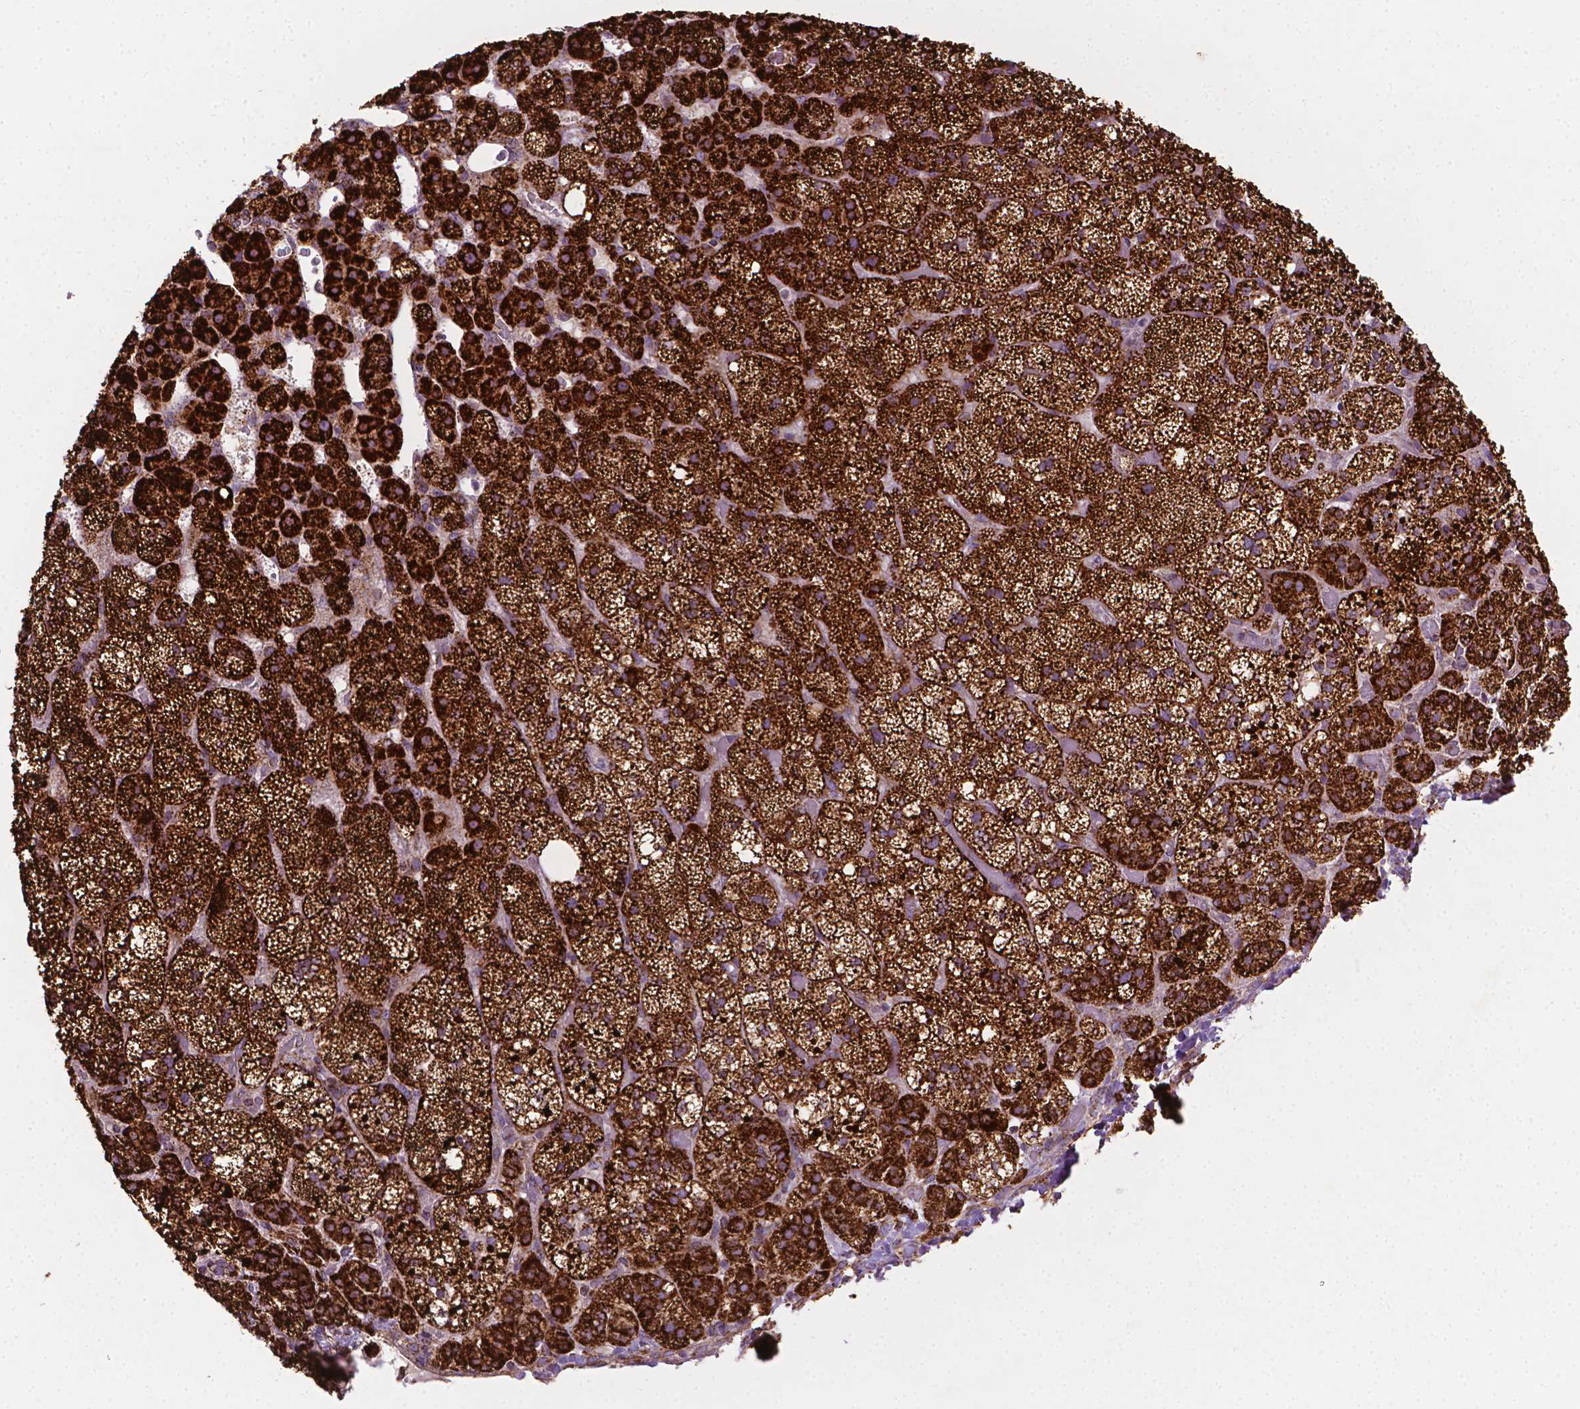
{"staining": {"intensity": "strong", "quantity": ">75%", "location": "cytoplasmic/membranous"}, "tissue": "adrenal gland", "cell_type": "Glandular cells", "image_type": "normal", "snomed": [{"axis": "morphology", "description": "Normal tissue, NOS"}, {"axis": "topography", "description": "Adrenal gland"}], "caption": "Immunohistochemical staining of unremarkable human adrenal gland demonstrates strong cytoplasmic/membranous protein expression in approximately >75% of glandular cells. (brown staining indicates protein expression, while blue staining denotes nuclei).", "gene": "ILVBL", "patient": {"sex": "male", "age": 53}}